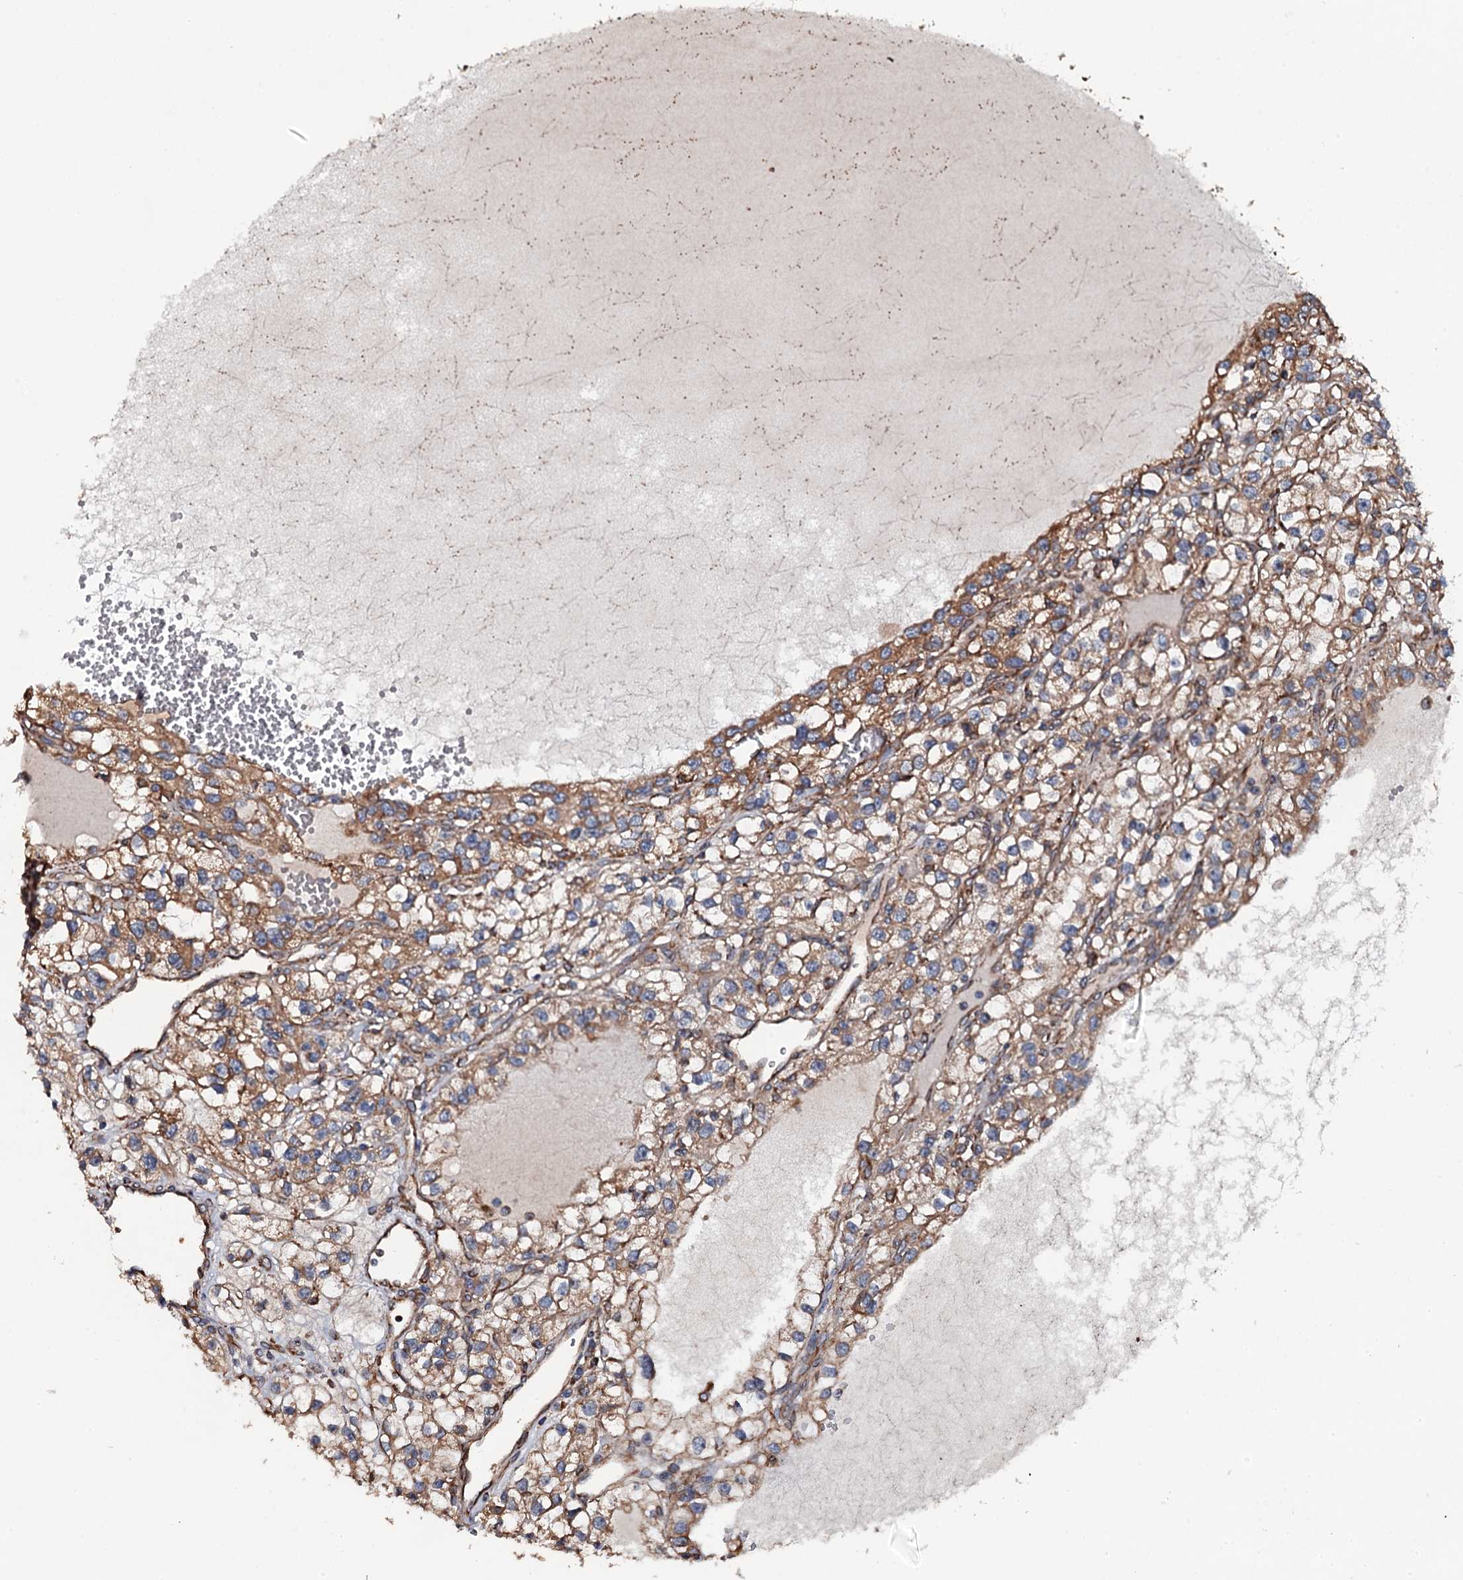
{"staining": {"intensity": "moderate", "quantity": ">75%", "location": "cytoplasmic/membranous"}, "tissue": "renal cancer", "cell_type": "Tumor cells", "image_type": "cancer", "snomed": [{"axis": "morphology", "description": "Adenocarcinoma, NOS"}, {"axis": "topography", "description": "Kidney"}], "caption": "Immunohistochemistry (IHC) image of neoplastic tissue: renal adenocarcinoma stained using IHC demonstrates medium levels of moderate protein expression localized specifically in the cytoplasmic/membranous of tumor cells, appearing as a cytoplasmic/membranous brown color.", "gene": "RAB12", "patient": {"sex": "female", "age": 57}}